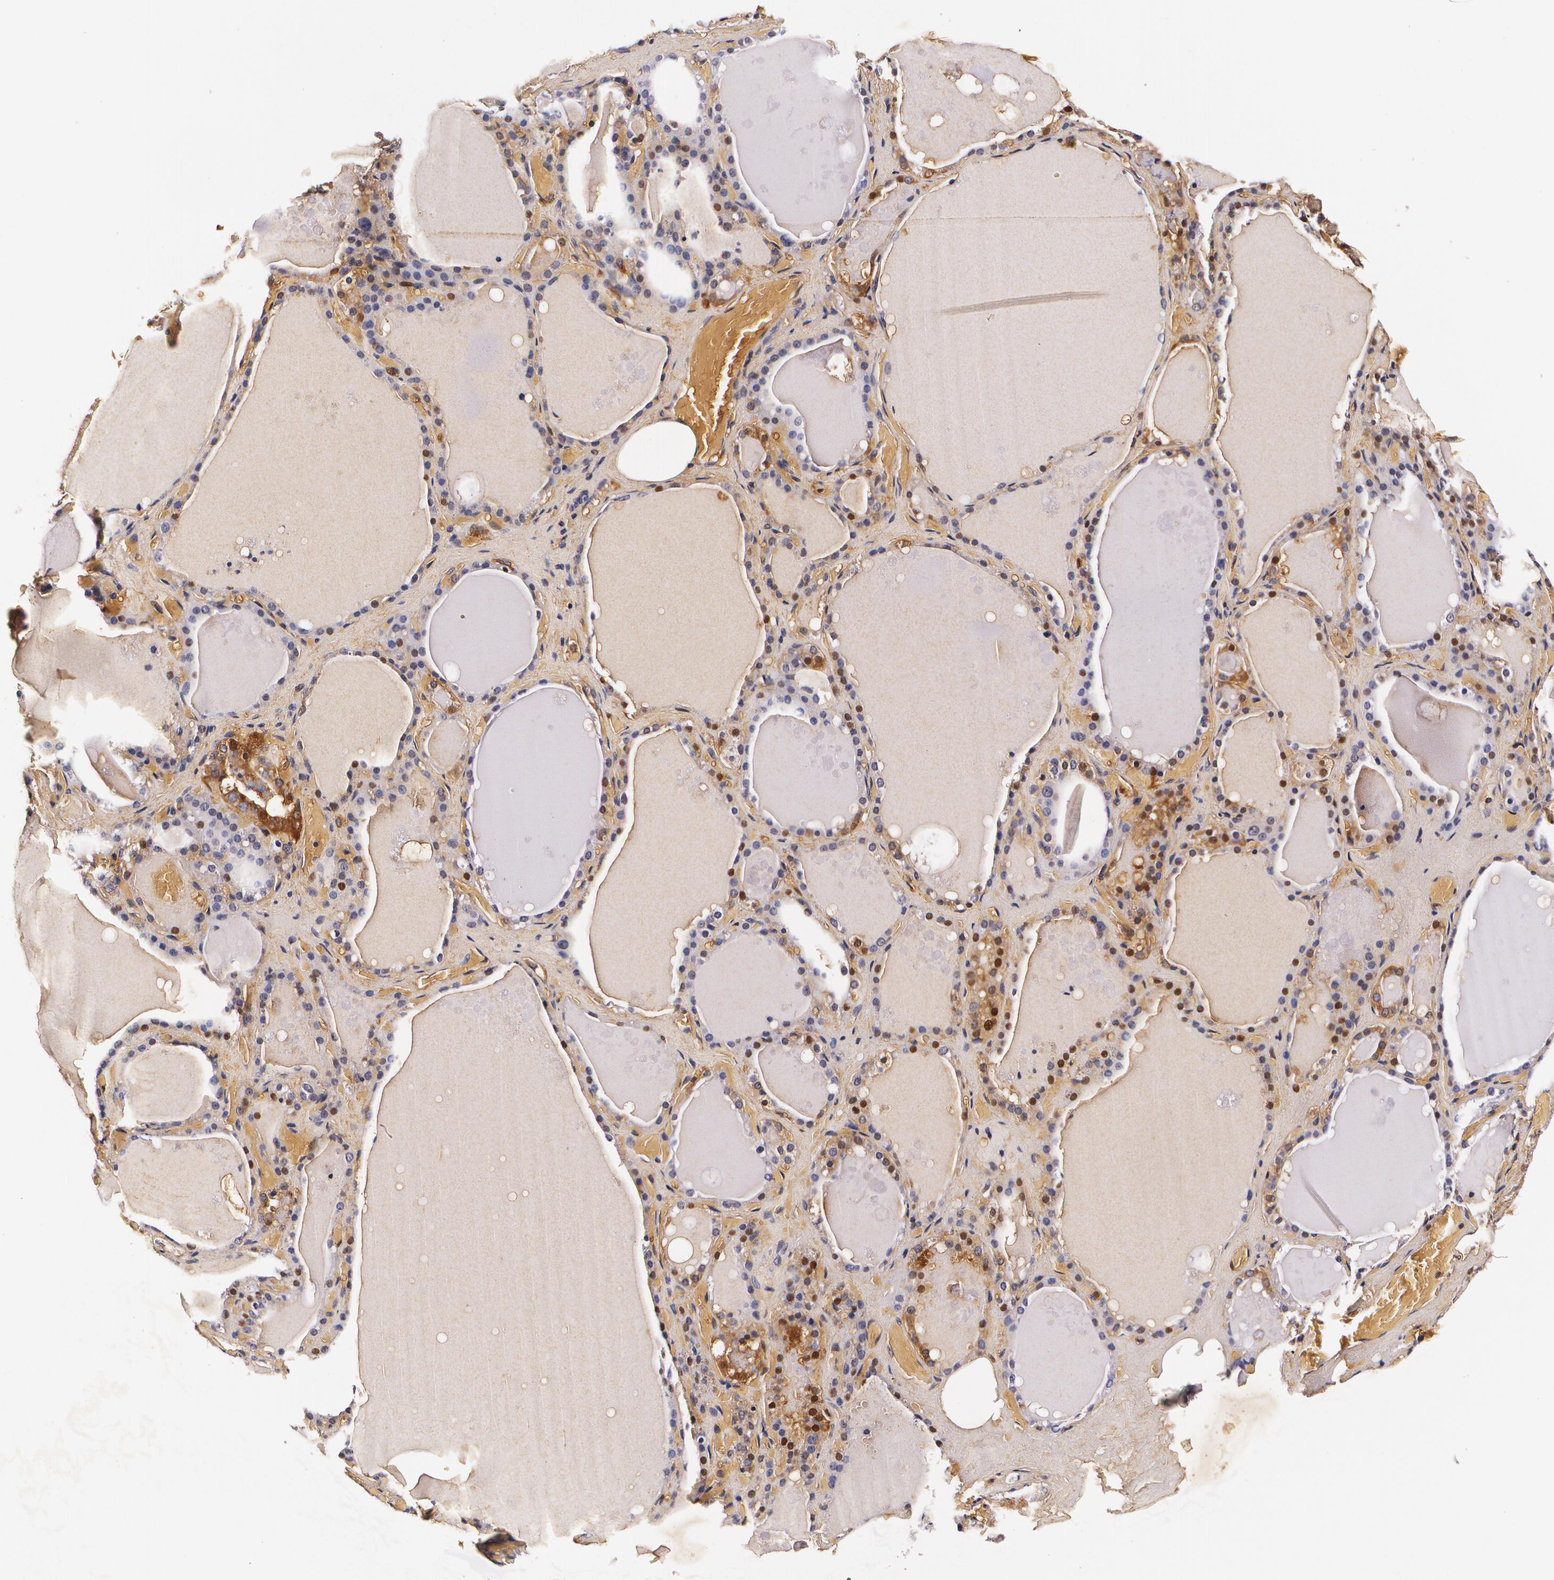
{"staining": {"intensity": "moderate", "quantity": "25%-75%", "location": "nuclear"}, "tissue": "thyroid gland", "cell_type": "Glandular cells", "image_type": "normal", "snomed": [{"axis": "morphology", "description": "Normal tissue, NOS"}, {"axis": "topography", "description": "Thyroid gland"}], "caption": "Immunohistochemical staining of benign thyroid gland exhibits medium levels of moderate nuclear positivity in approximately 25%-75% of glandular cells. (brown staining indicates protein expression, while blue staining denotes nuclei).", "gene": "TTR", "patient": {"sex": "male", "age": 61}}